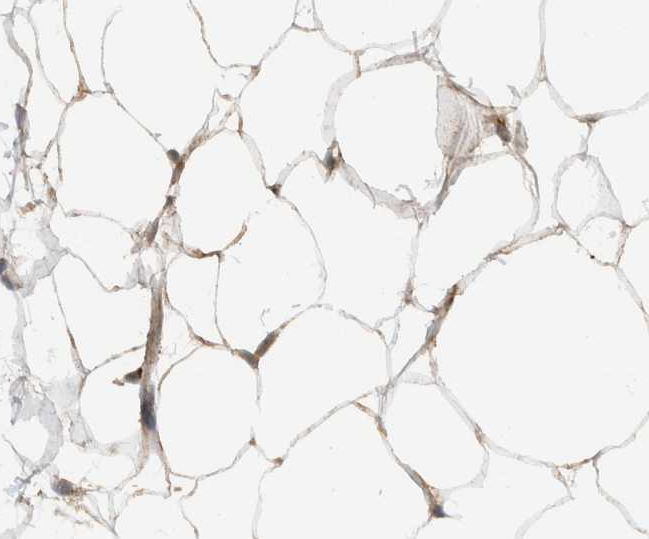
{"staining": {"intensity": "negative", "quantity": "none", "location": "none"}, "tissue": "adipose tissue", "cell_type": "Adipocytes", "image_type": "normal", "snomed": [{"axis": "morphology", "description": "Normal tissue, NOS"}, {"axis": "topography", "description": "Breast"}, {"axis": "topography", "description": "Adipose tissue"}], "caption": "Immunohistochemistry (IHC) photomicrograph of normal human adipose tissue stained for a protein (brown), which demonstrates no staining in adipocytes.", "gene": "KLHL6", "patient": {"sex": "female", "age": 25}}